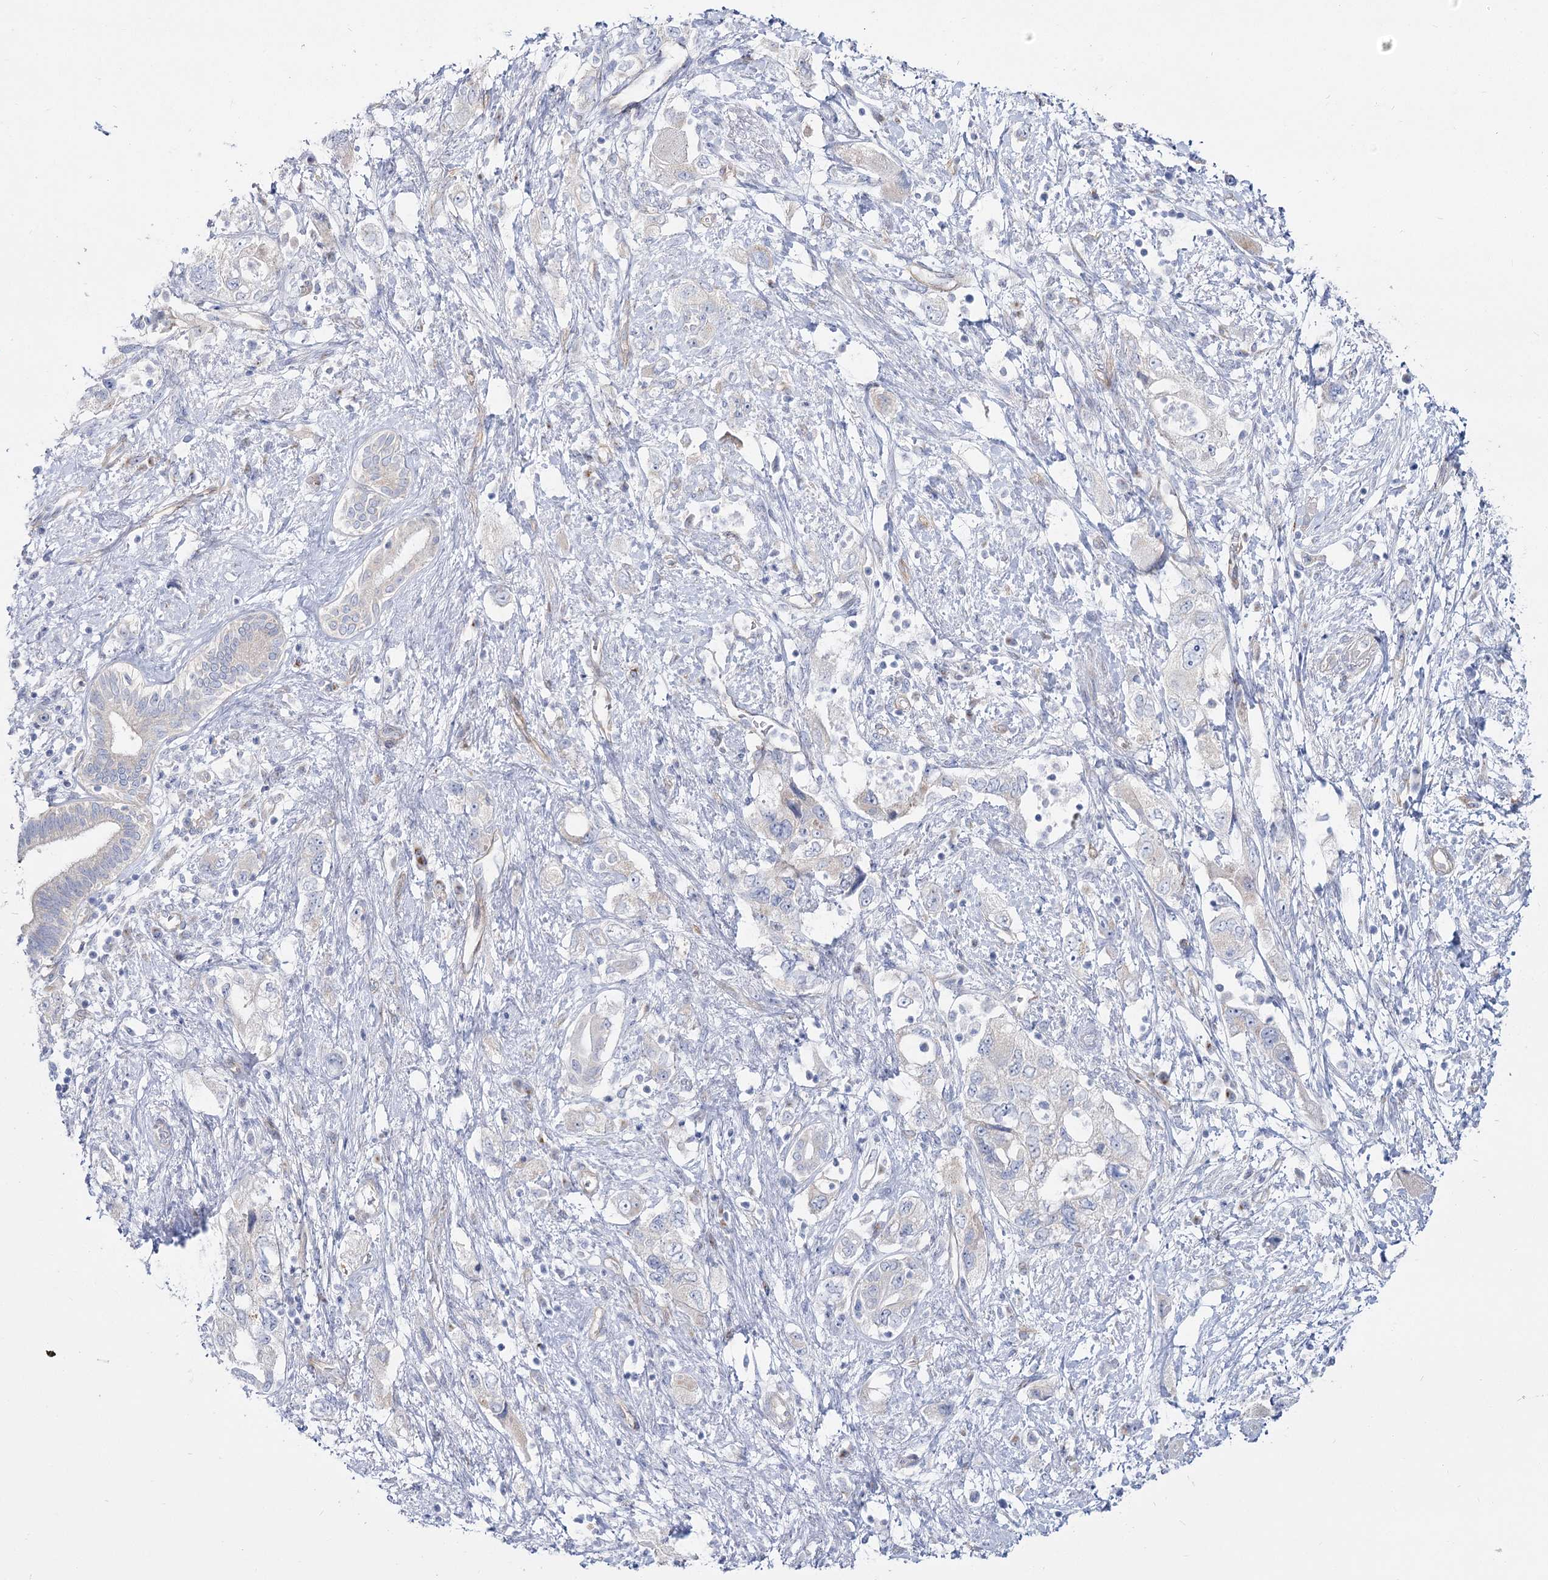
{"staining": {"intensity": "negative", "quantity": "none", "location": "none"}, "tissue": "pancreatic cancer", "cell_type": "Tumor cells", "image_type": "cancer", "snomed": [{"axis": "morphology", "description": "Adenocarcinoma, NOS"}, {"axis": "topography", "description": "Pancreas"}], "caption": "DAB immunohistochemical staining of human pancreatic cancer (adenocarcinoma) shows no significant positivity in tumor cells.", "gene": "SUOX", "patient": {"sex": "female", "age": 73}}